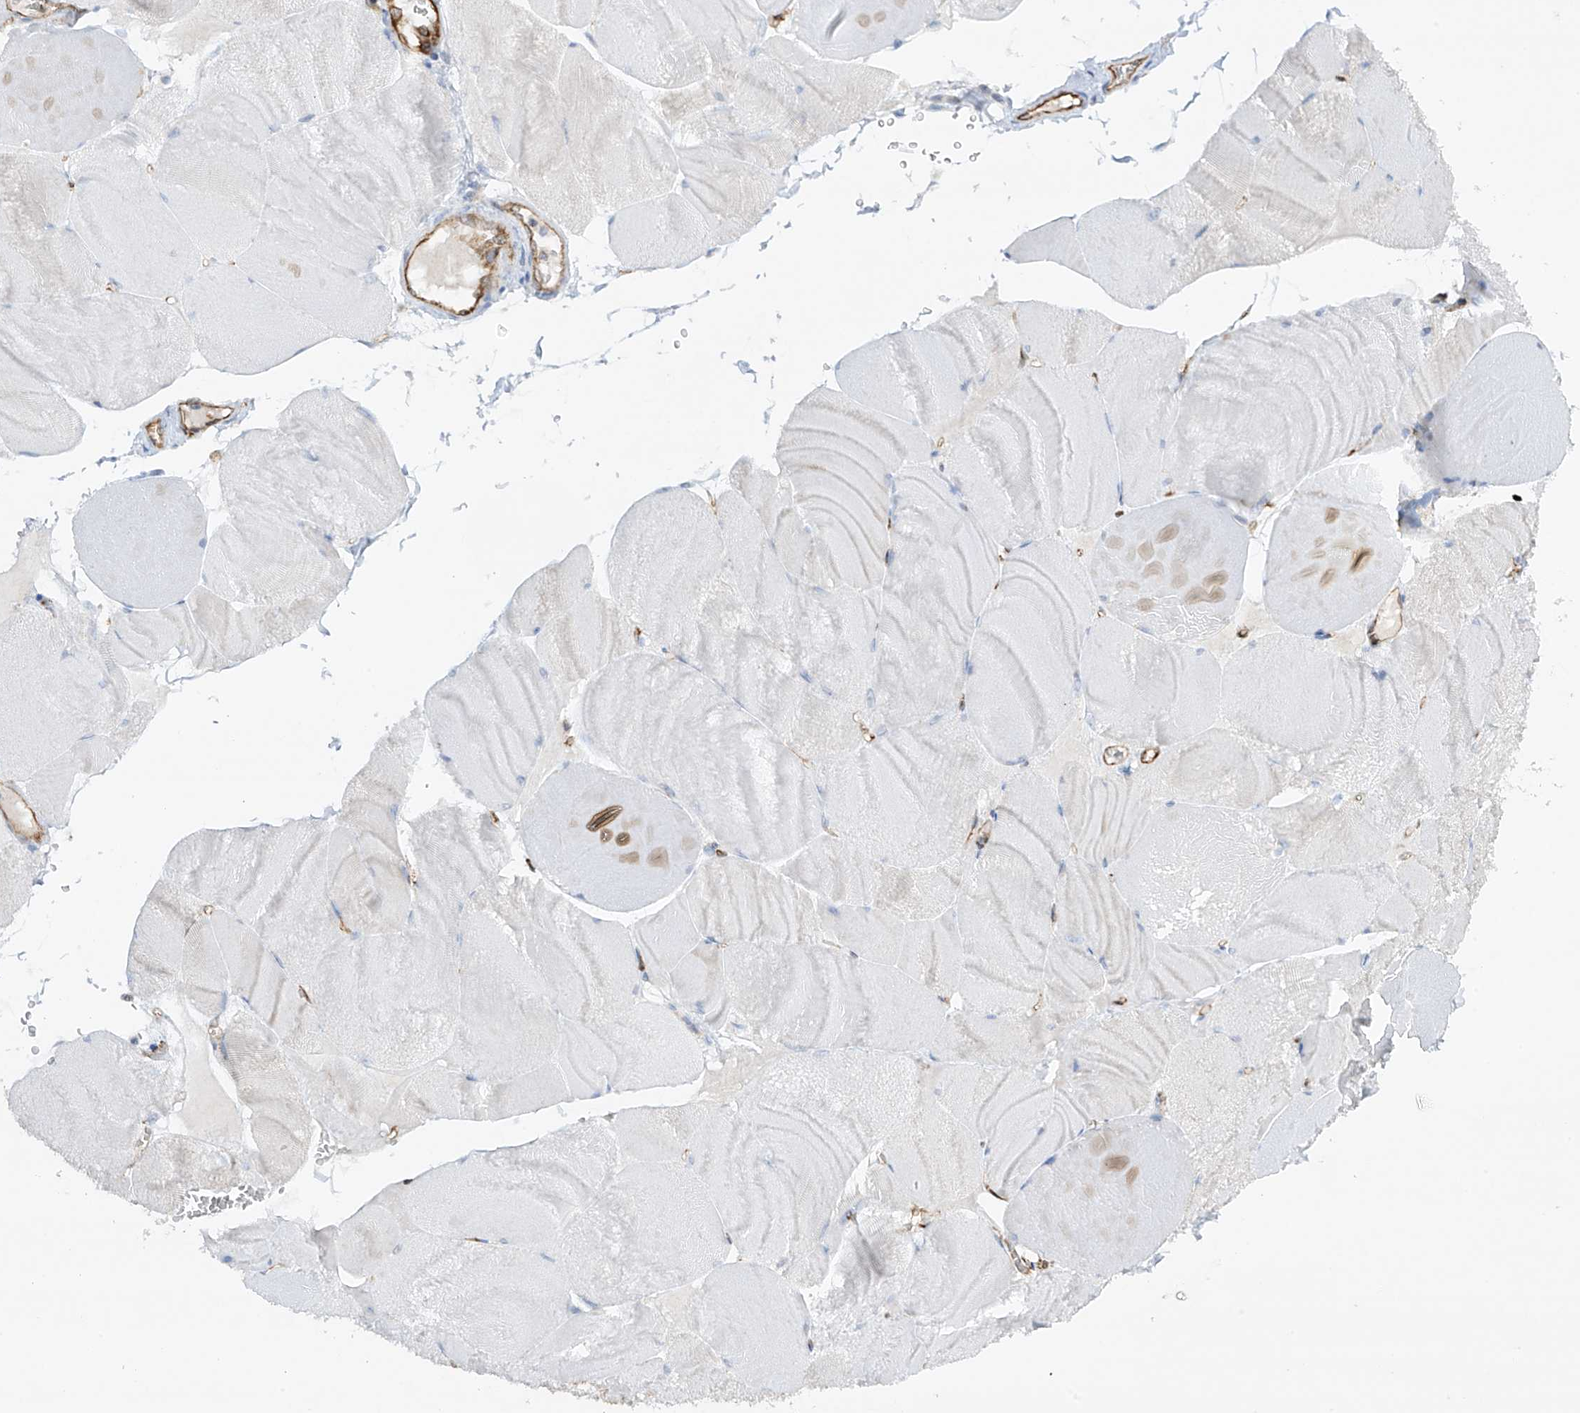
{"staining": {"intensity": "negative", "quantity": "none", "location": "none"}, "tissue": "skeletal muscle", "cell_type": "Myocytes", "image_type": "normal", "snomed": [{"axis": "morphology", "description": "Normal tissue, NOS"}, {"axis": "morphology", "description": "Basal cell carcinoma"}, {"axis": "topography", "description": "Skeletal muscle"}], "caption": "Skeletal muscle was stained to show a protein in brown. There is no significant positivity in myocytes. (DAB immunohistochemistry with hematoxylin counter stain).", "gene": "HLA", "patient": {"sex": "female", "age": 64}}